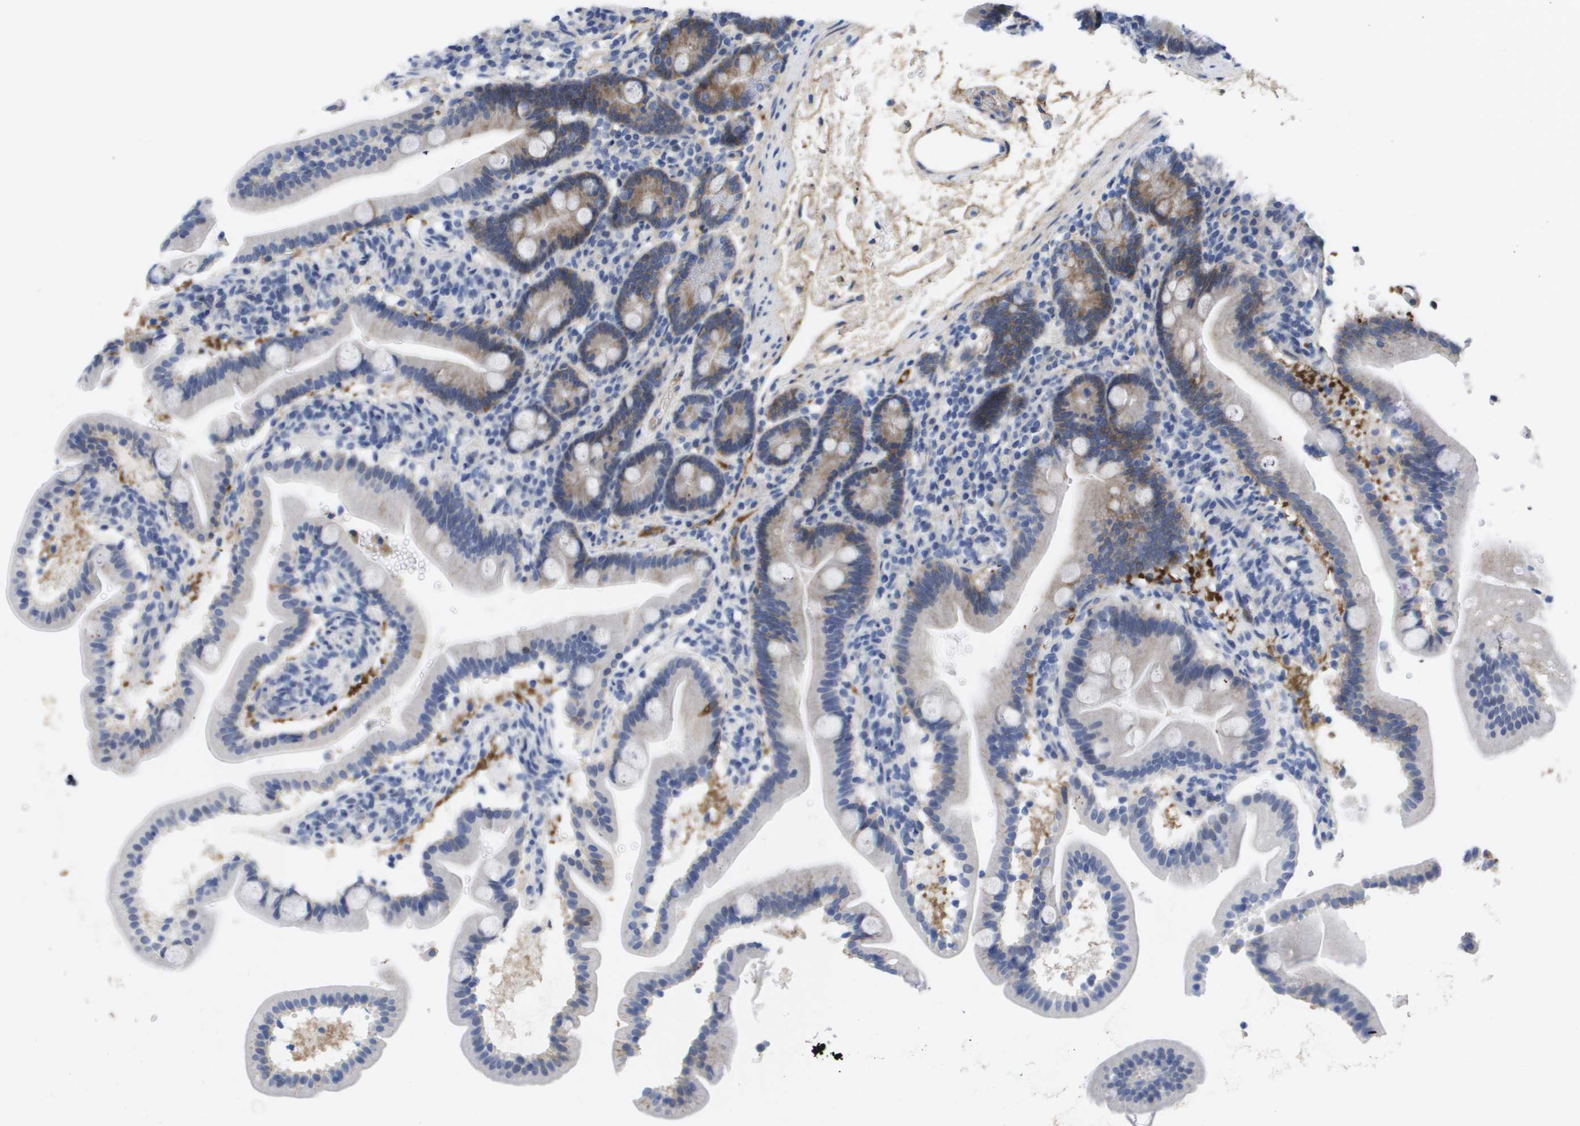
{"staining": {"intensity": "moderate", "quantity": "<25%", "location": "cytoplasmic/membranous"}, "tissue": "duodenum", "cell_type": "Glandular cells", "image_type": "normal", "snomed": [{"axis": "morphology", "description": "Normal tissue, NOS"}, {"axis": "topography", "description": "Duodenum"}], "caption": "Duodenum stained with a brown dye displays moderate cytoplasmic/membranous positive expression in about <25% of glandular cells.", "gene": "SERPINC1", "patient": {"sex": "male", "age": 54}}